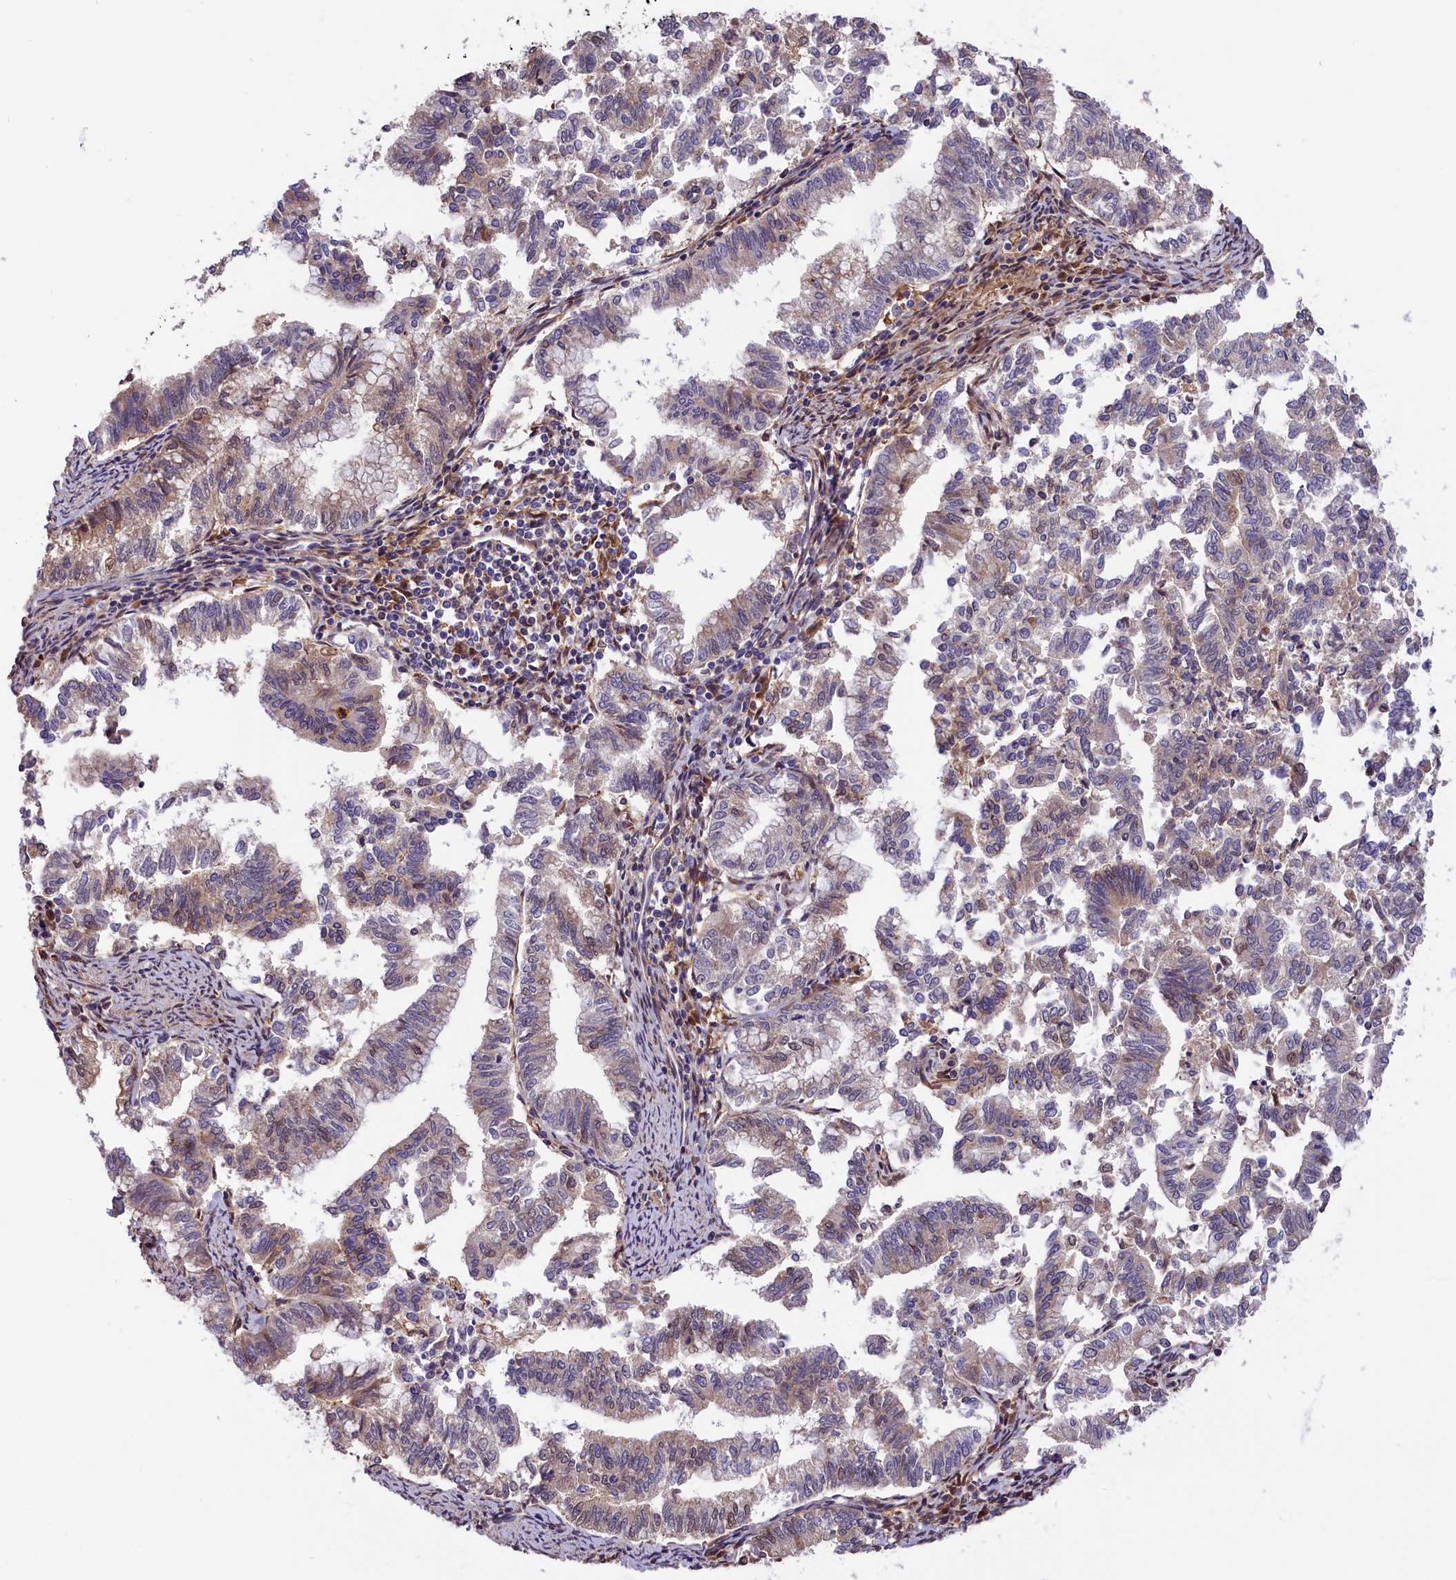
{"staining": {"intensity": "weak", "quantity": "25%-75%", "location": "cytoplasmic/membranous"}, "tissue": "endometrial cancer", "cell_type": "Tumor cells", "image_type": "cancer", "snomed": [{"axis": "morphology", "description": "Adenocarcinoma, NOS"}, {"axis": "topography", "description": "Endometrium"}], "caption": "A low amount of weak cytoplasmic/membranous positivity is identified in about 25%-75% of tumor cells in endometrial cancer tissue.", "gene": "SETD6", "patient": {"sex": "female", "age": 79}}